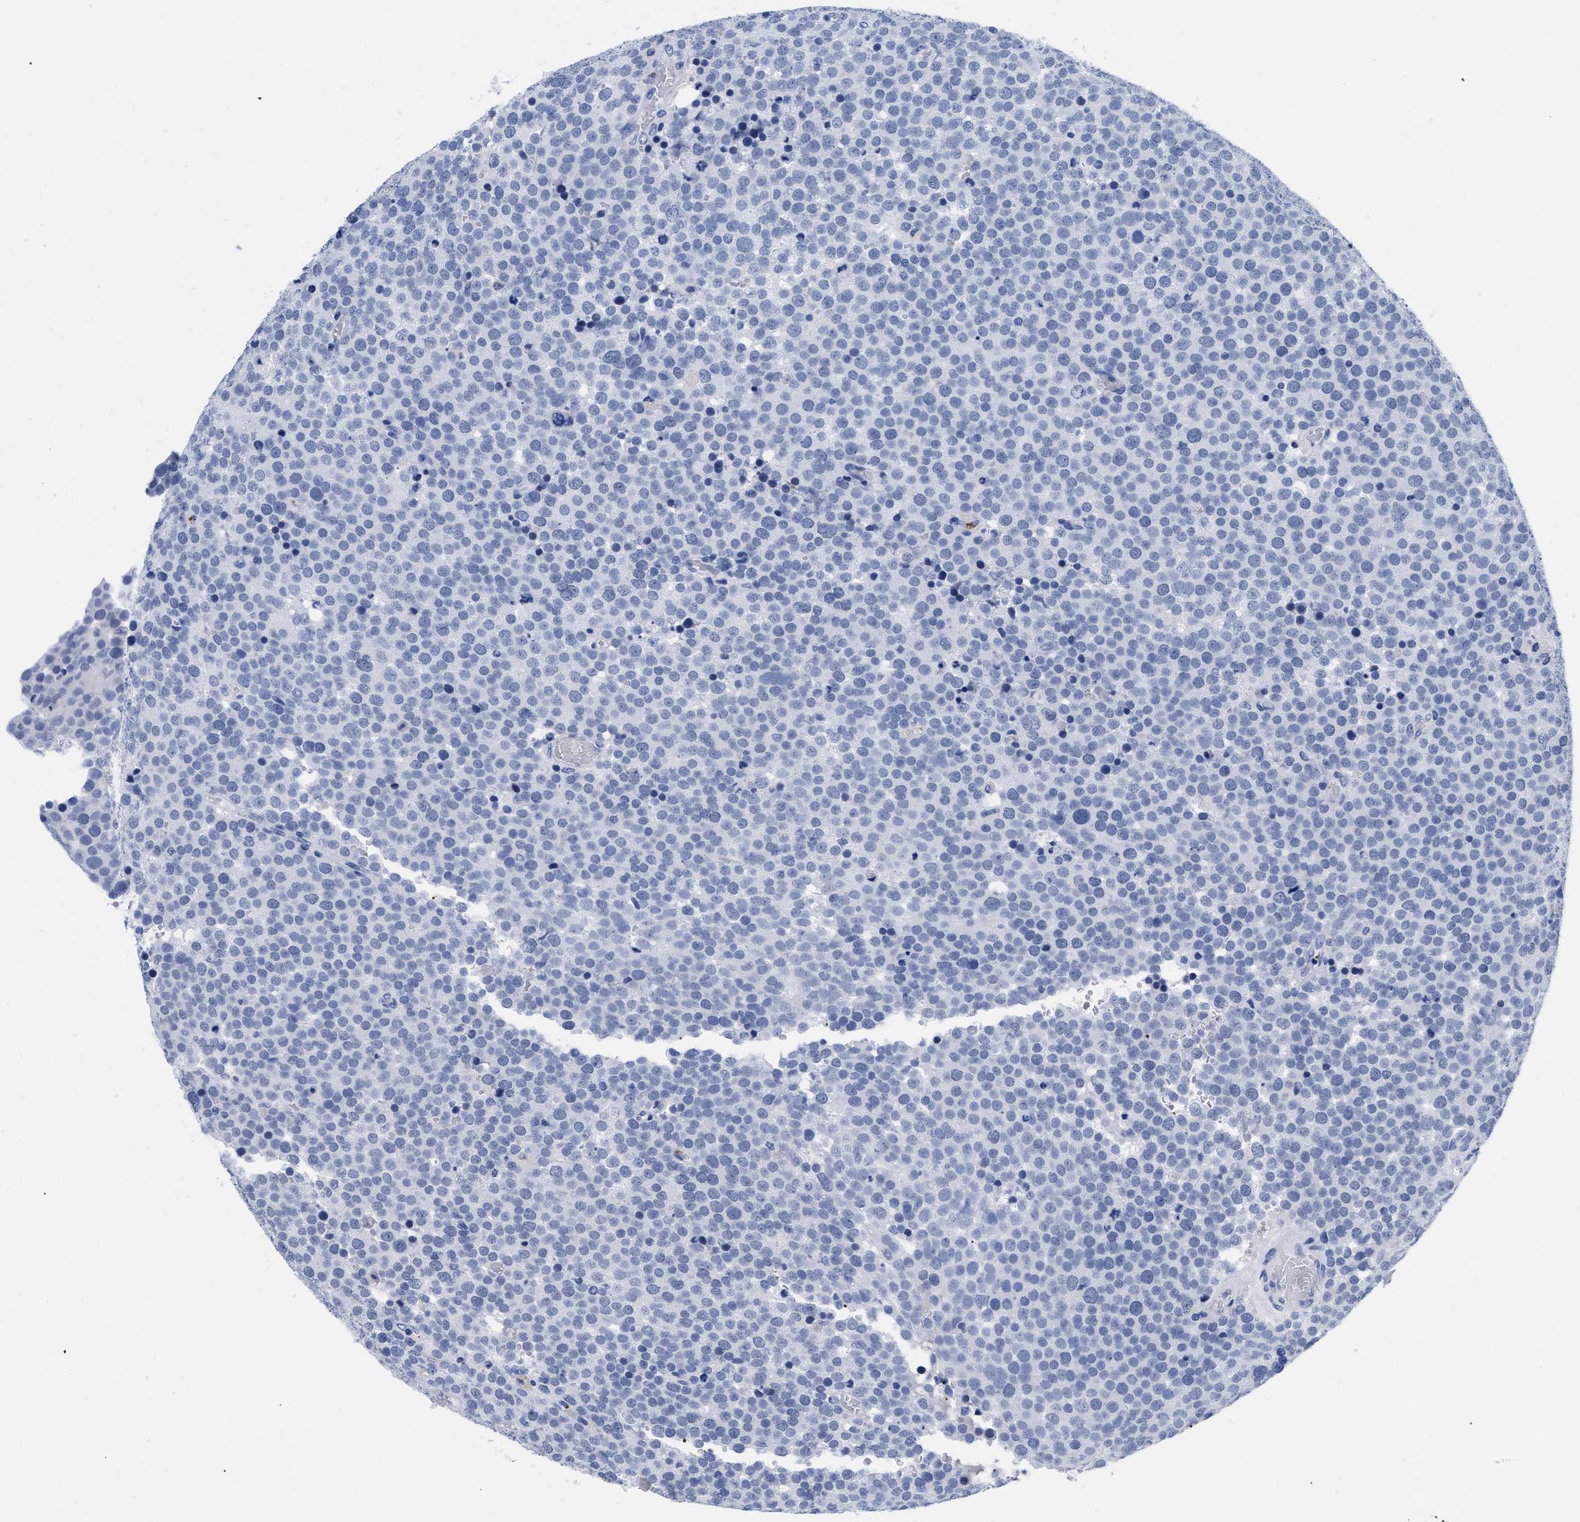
{"staining": {"intensity": "negative", "quantity": "none", "location": "none"}, "tissue": "testis cancer", "cell_type": "Tumor cells", "image_type": "cancer", "snomed": [{"axis": "morphology", "description": "Normal tissue, NOS"}, {"axis": "morphology", "description": "Seminoma, NOS"}, {"axis": "topography", "description": "Testis"}], "caption": "IHC of testis cancer shows no staining in tumor cells.", "gene": "TREML1", "patient": {"sex": "male", "age": 71}}